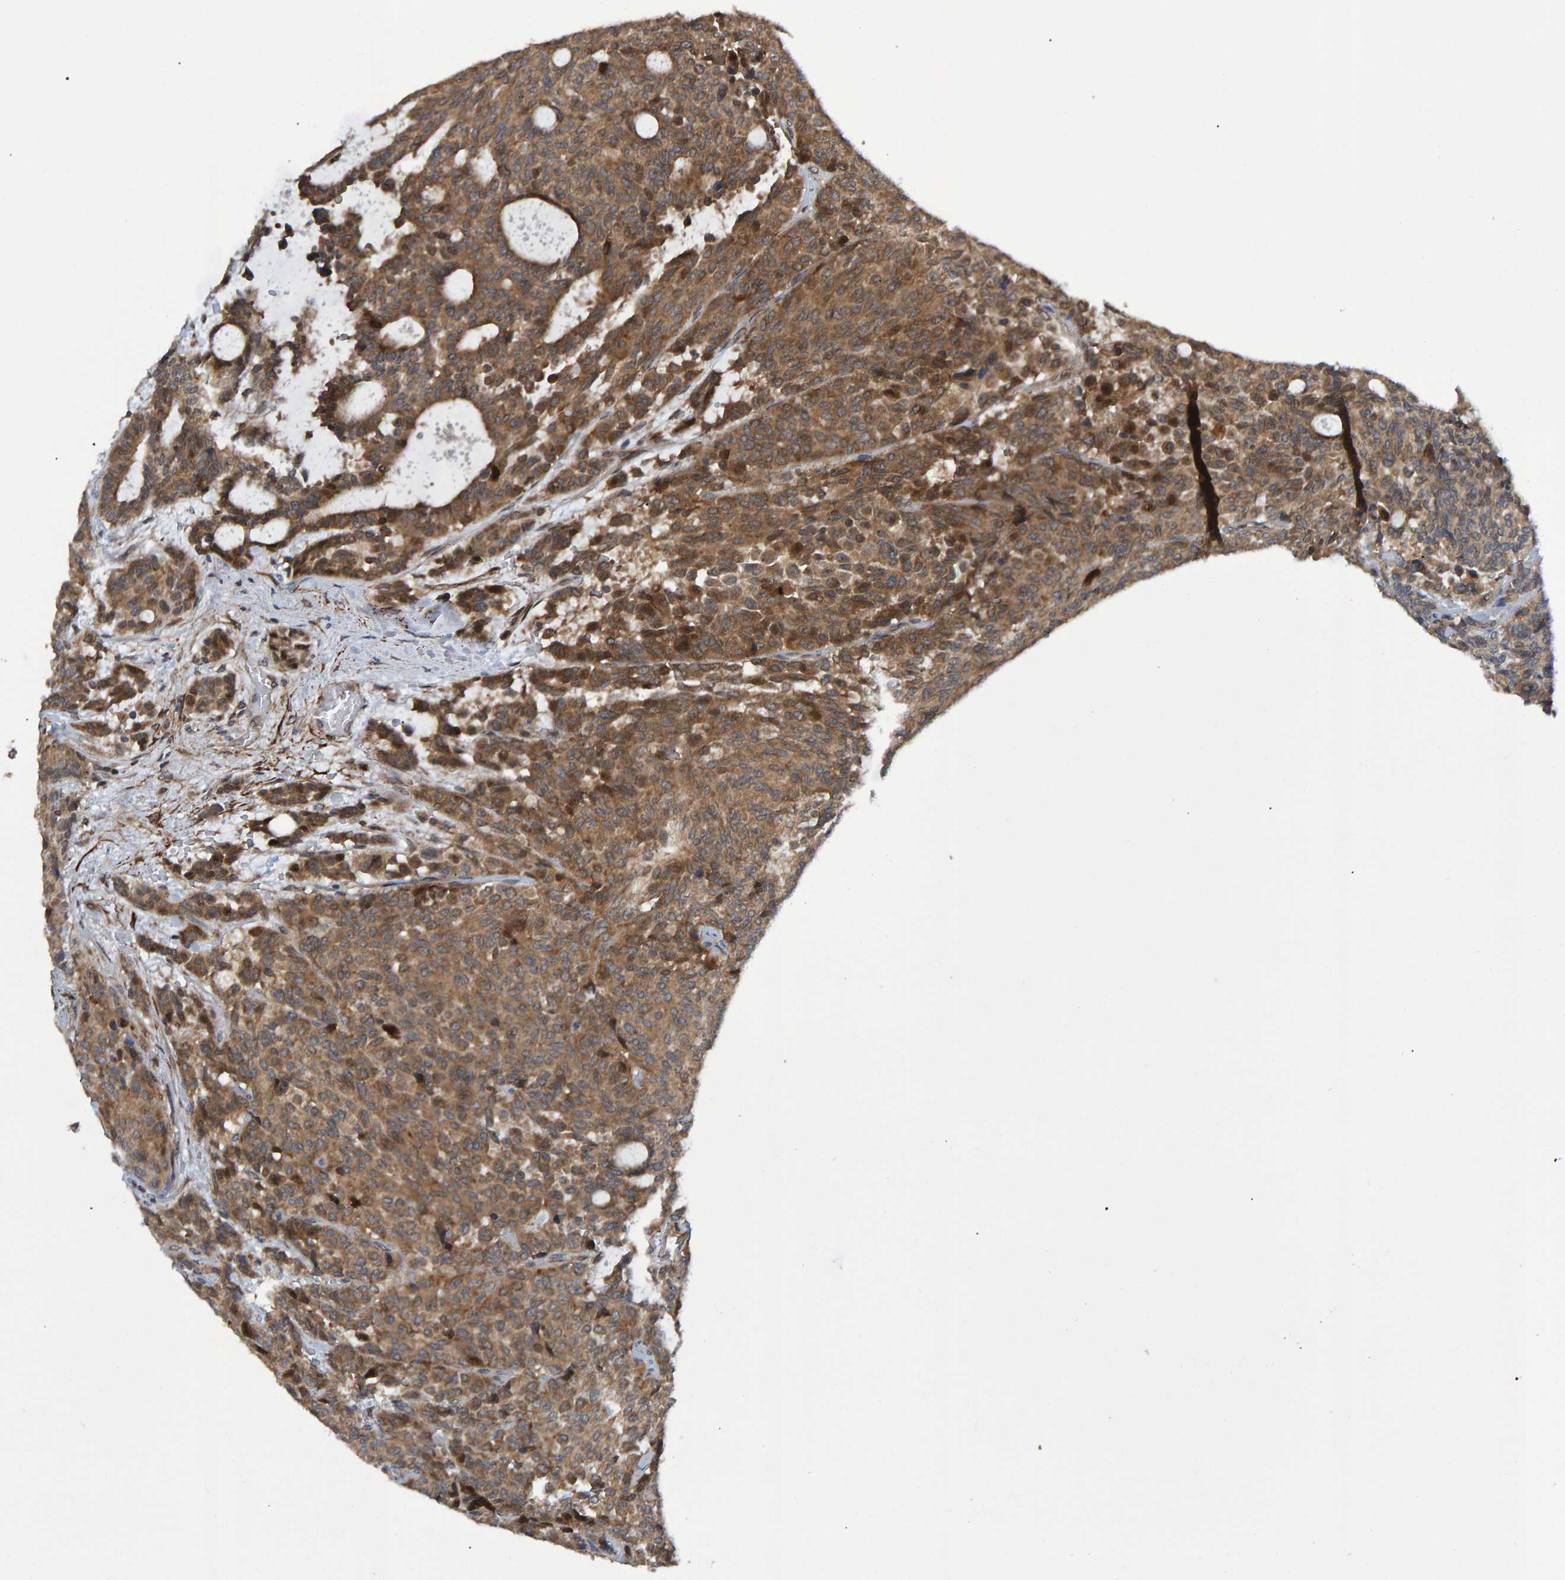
{"staining": {"intensity": "moderate", "quantity": ">75%", "location": "cytoplasmic/membranous"}, "tissue": "carcinoid", "cell_type": "Tumor cells", "image_type": "cancer", "snomed": [{"axis": "morphology", "description": "Carcinoid, malignant, NOS"}, {"axis": "topography", "description": "Pancreas"}], "caption": "IHC of carcinoid reveals medium levels of moderate cytoplasmic/membranous expression in about >75% of tumor cells.", "gene": "ATP6V1H", "patient": {"sex": "female", "age": 54}}